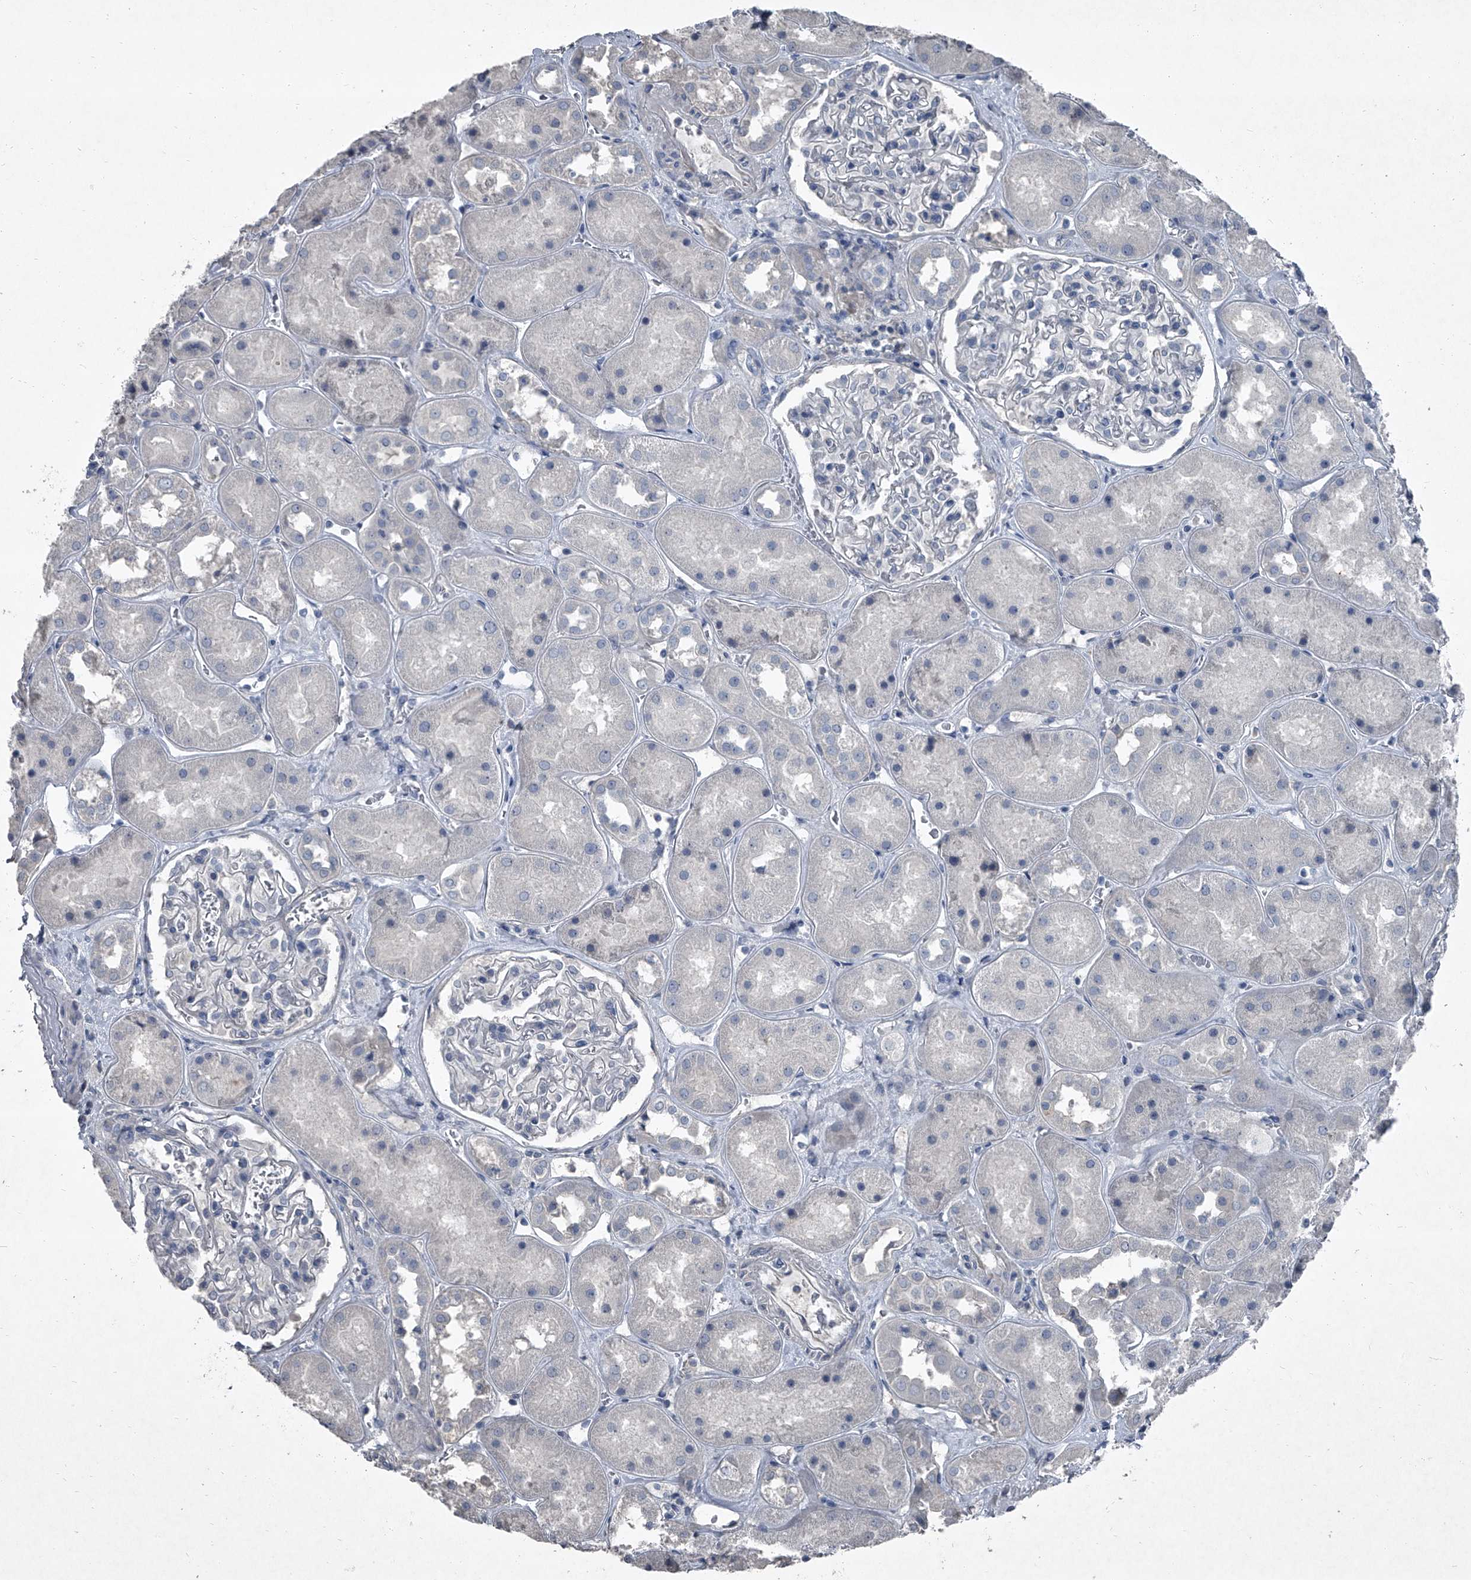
{"staining": {"intensity": "negative", "quantity": "none", "location": "none"}, "tissue": "kidney", "cell_type": "Cells in glomeruli", "image_type": "normal", "snomed": [{"axis": "morphology", "description": "Normal tissue, NOS"}, {"axis": "topography", "description": "Kidney"}], "caption": "A photomicrograph of human kidney is negative for staining in cells in glomeruli. (Brightfield microscopy of DAB immunohistochemistry (IHC) at high magnification).", "gene": "HEPHL1", "patient": {"sex": "male", "age": 70}}